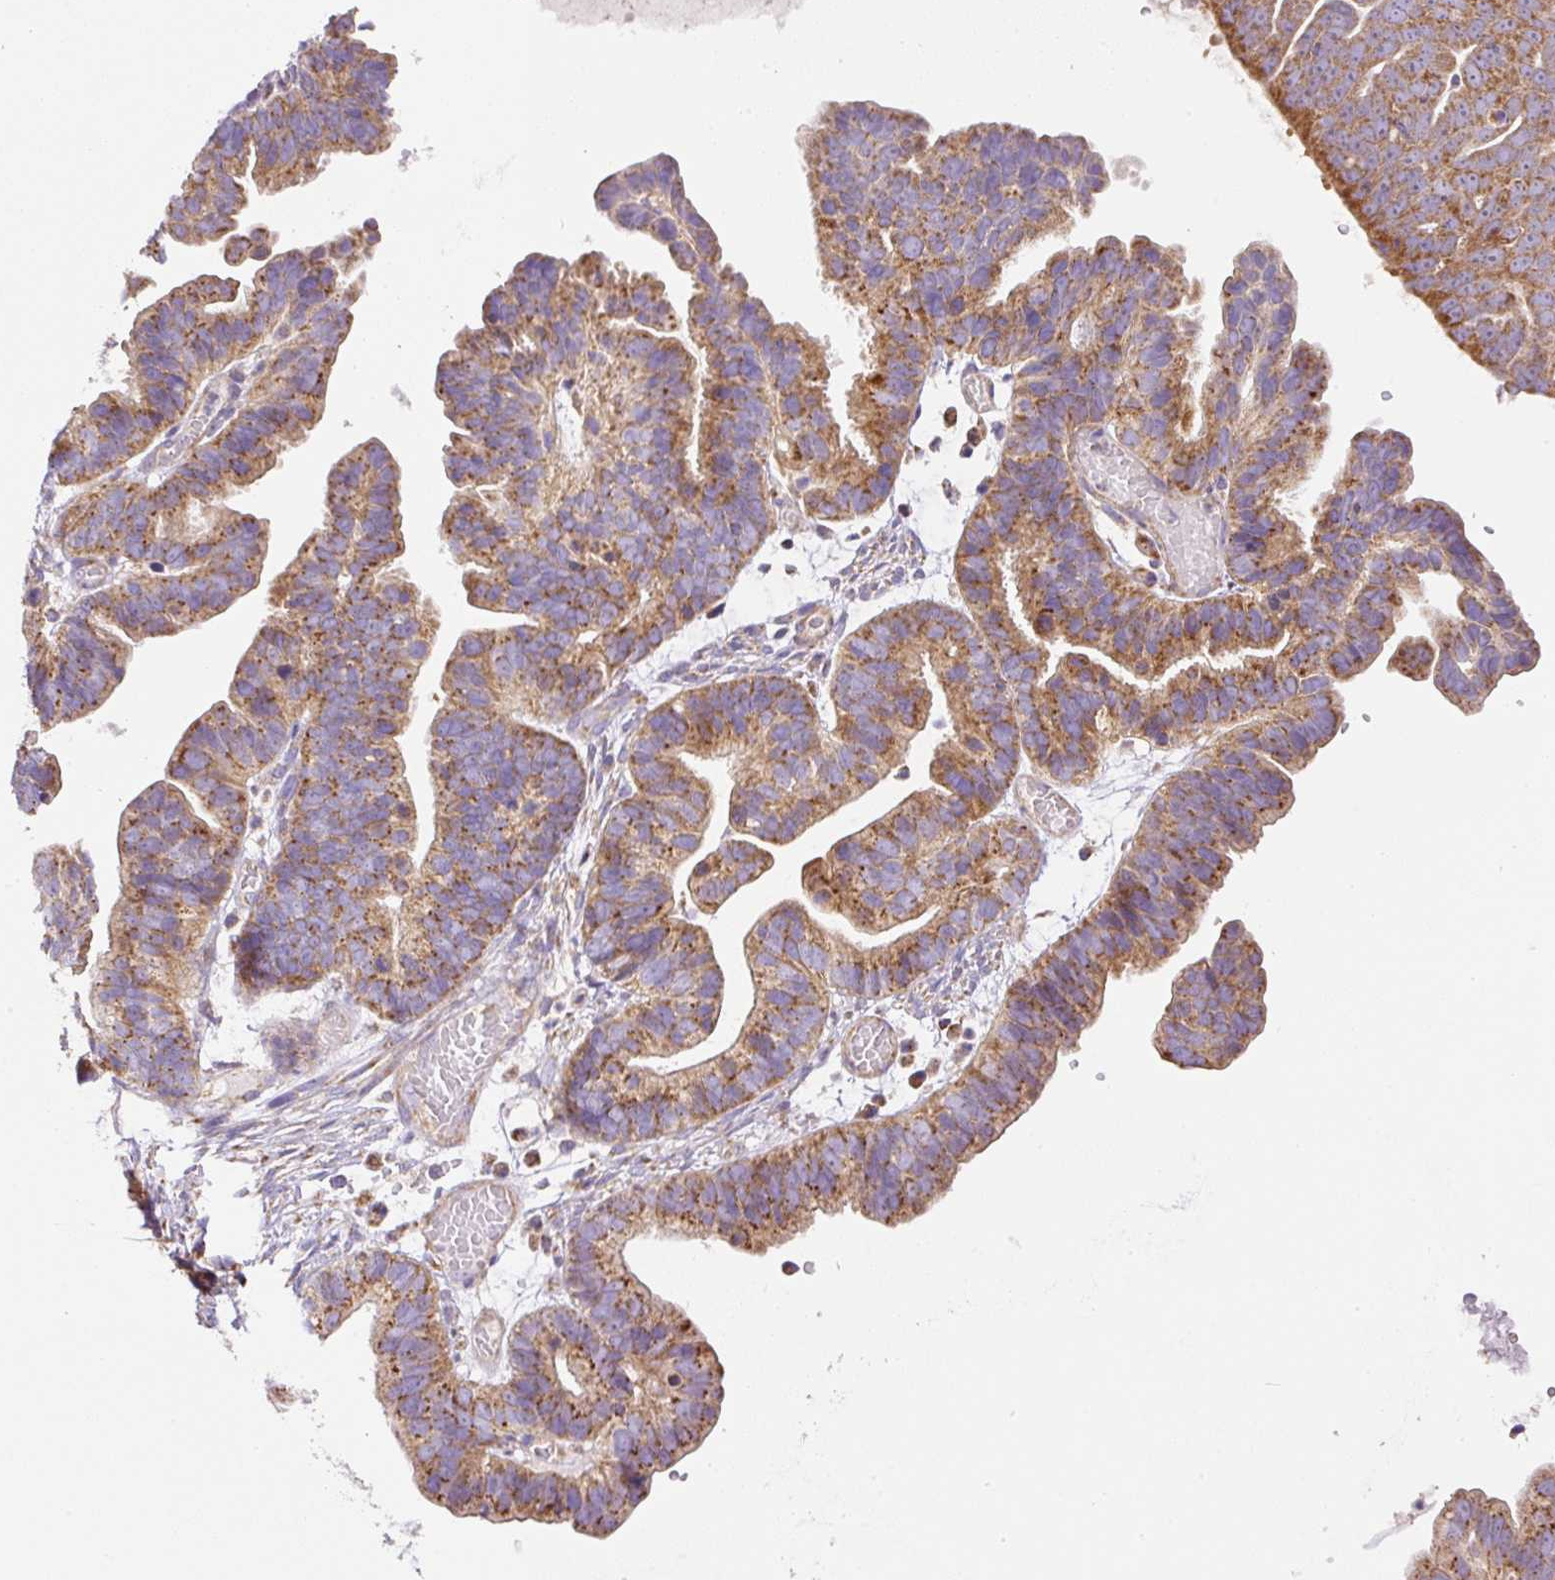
{"staining": {"intensity": "moderate", "quantity": ">75%", "location": "cytoplasmic/membranous"}, "tissue": "ovarian cancer", "cell_type": "Tumor cells", "image_type": "cancer", "snomed": [{"axis": "morphology", "description": "Cystadenocarcinoma, serous, NOS"}, {"axis": "topography", "description": "Ovary"}], "caption": "IHC of human ovarian serous cystadenocarcinoma displays medium levels of moderate cytoplasmic/membranous staining in approximately >75% of tumor cells. (DAB (3,3'-diaminobenzidine) IHC with brightfield microscopy, high magnification).", "gene": "NDUFAF2", "patient": {"sex": "female", "age": 56}}